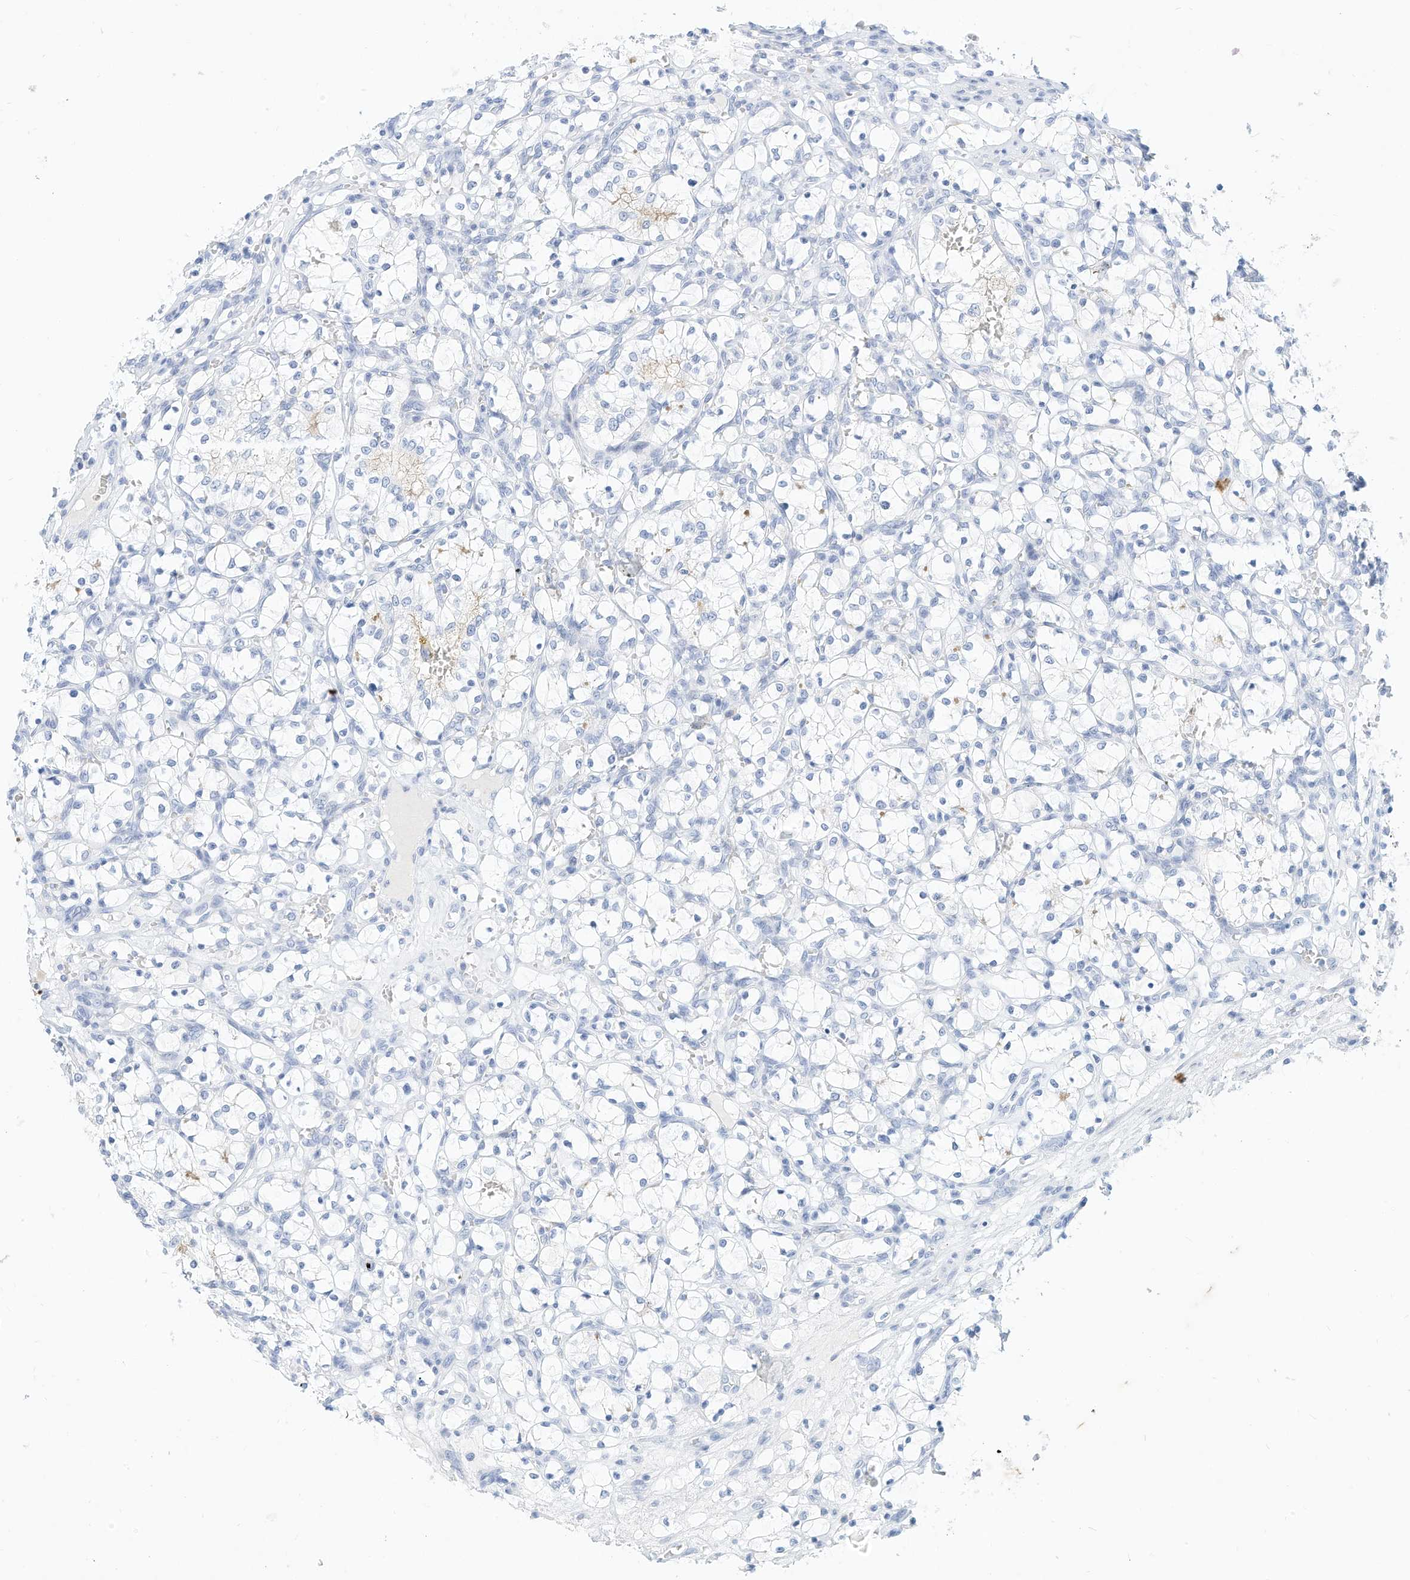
{"staining": {"intensity": "negative", "quantity": "none", "location": "none"}, "tissue": "renal cancer", "cell_type": "Tumor cells", "image_type": "cancer", "snomed": [{"axis": "morphology", "description": "Adenocarcinoma, NOS"}, {"axis": "topography", "description": "Kidney"}], "caption": "The histopathology image demonstrates no staining of tumor cells in adenocarcinoma (renal).", "gene": "SPOCD1", "patient": {"sex": "female", "age": 69}}